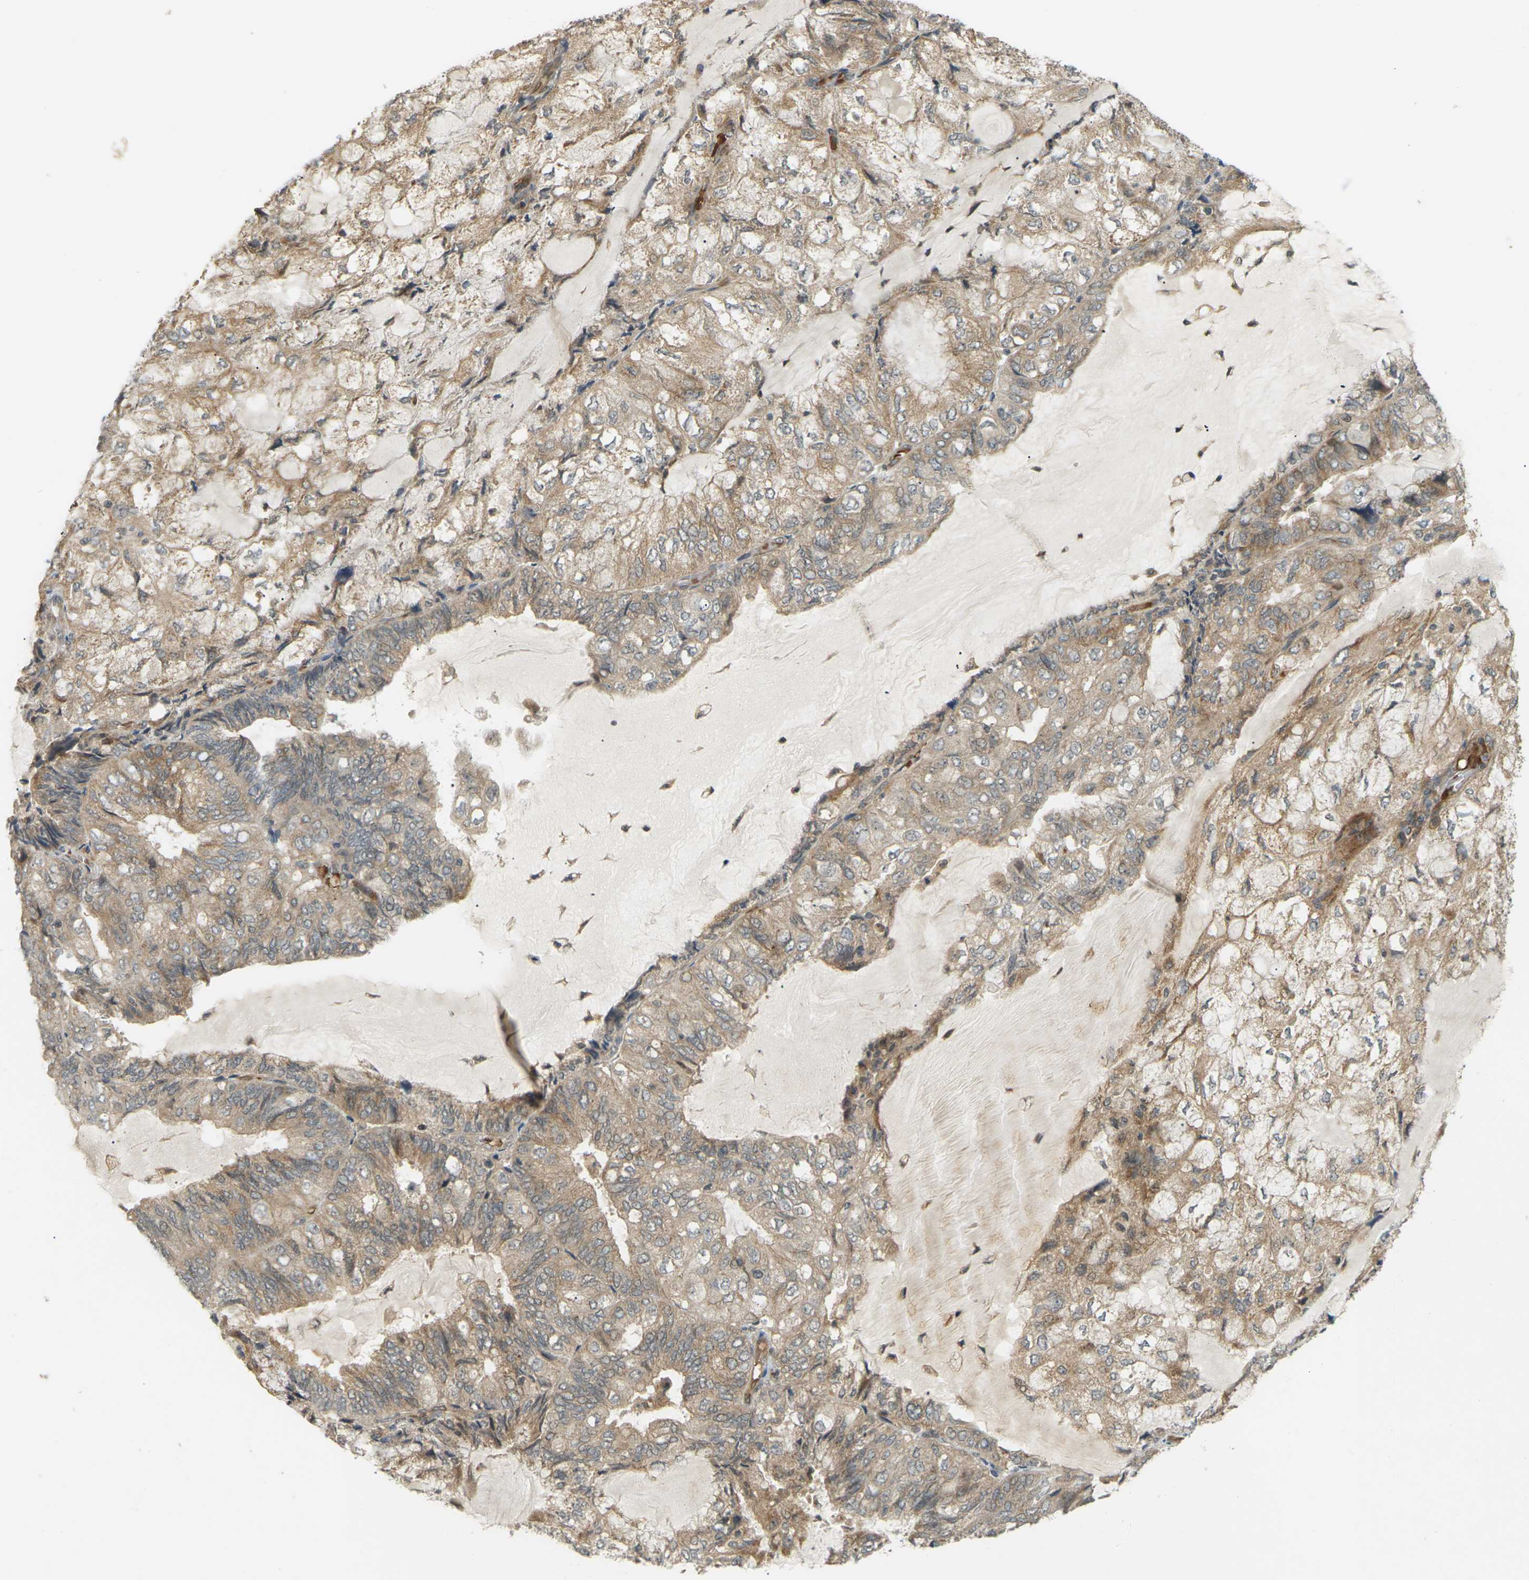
{"staining": {"intensity": "weak", "quantity": ">75%", "location": "cytoplasmic/membranous"}, "tissue": "endometrial cancer", "cell_type": "Tumor cells", "image_type": "cancer", "snomed": [{"axis": "morphology", "description": "Adenocarcinoma, NOS"}, {"axis": "topography", "description": "Endometrium"}], "caption": "Protein expression analysis of human adenocarcinoma (endometrial) reveals weak cytoplasmic/membranous expression in about >75% of tumor cells.", "gene": "SOCS6", "patient": {"sex": "female", "age": 81}}